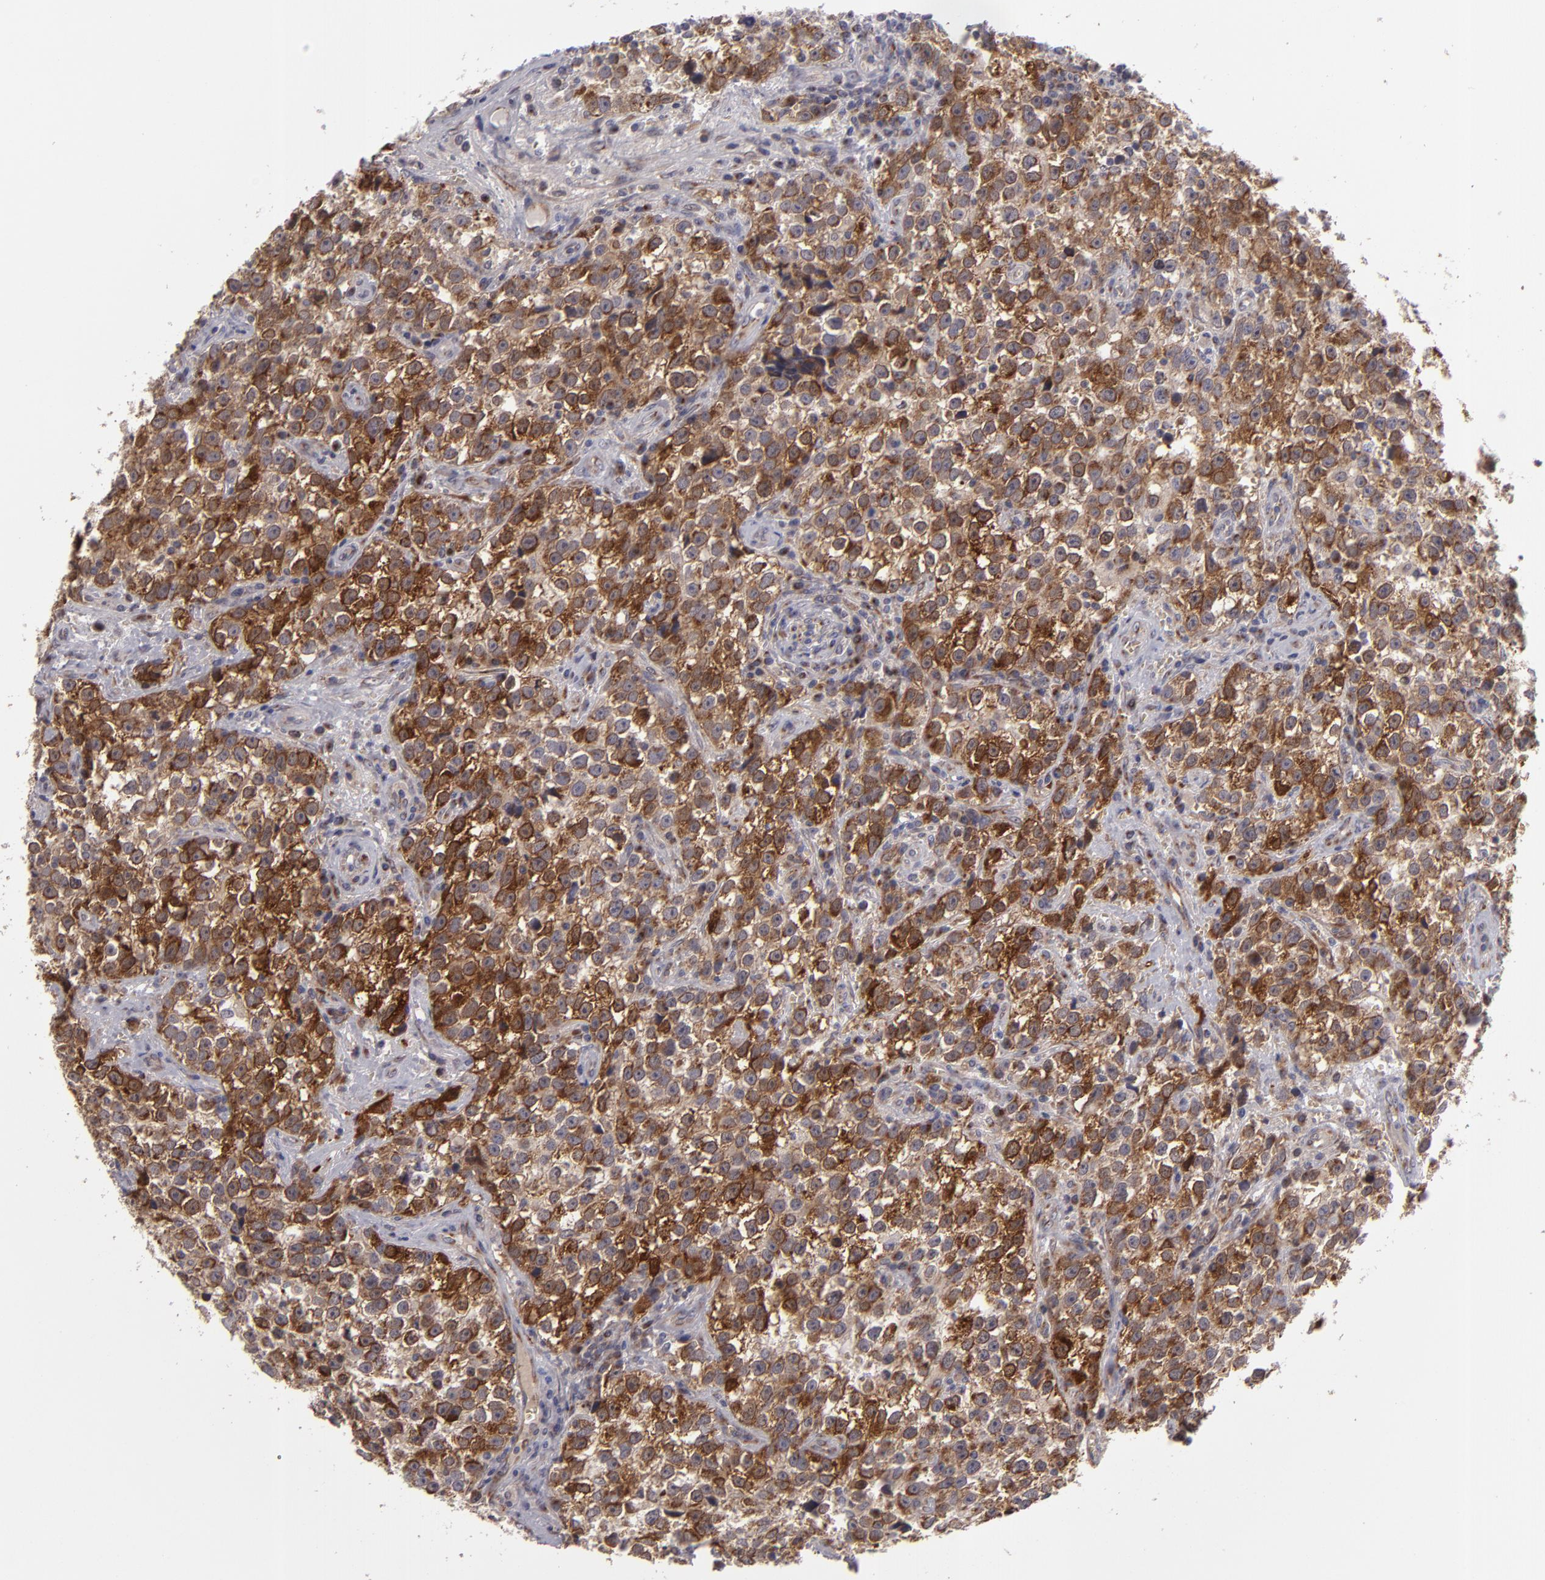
{"staining": {"intensity": "strong", "quantity": ">75%", "location": "cytoplasmic/membranous"}, "tissue": "testis cancer", "cell_type": "Tumor cells", "image_type": "cancer", "snomed": [{"axis": "morphology", "description": "Seminoma, NOS"}, {"axis": "topography", "description": "Testis"}], "caption": "Immunohistochemistry (IHC) photomicrograph of neoplastic tissue: human testis cancer (seminoma) stained using immunohistochemistry (IHC) exhibits high levels of strong protein expression localized specifically in the cytoplasmic/membranous of tumor cells, appearing as a cytoplasmic/membranous brown color.", "gene": "SH2D4A", "patient": {"sex": "male", "age": 38}}